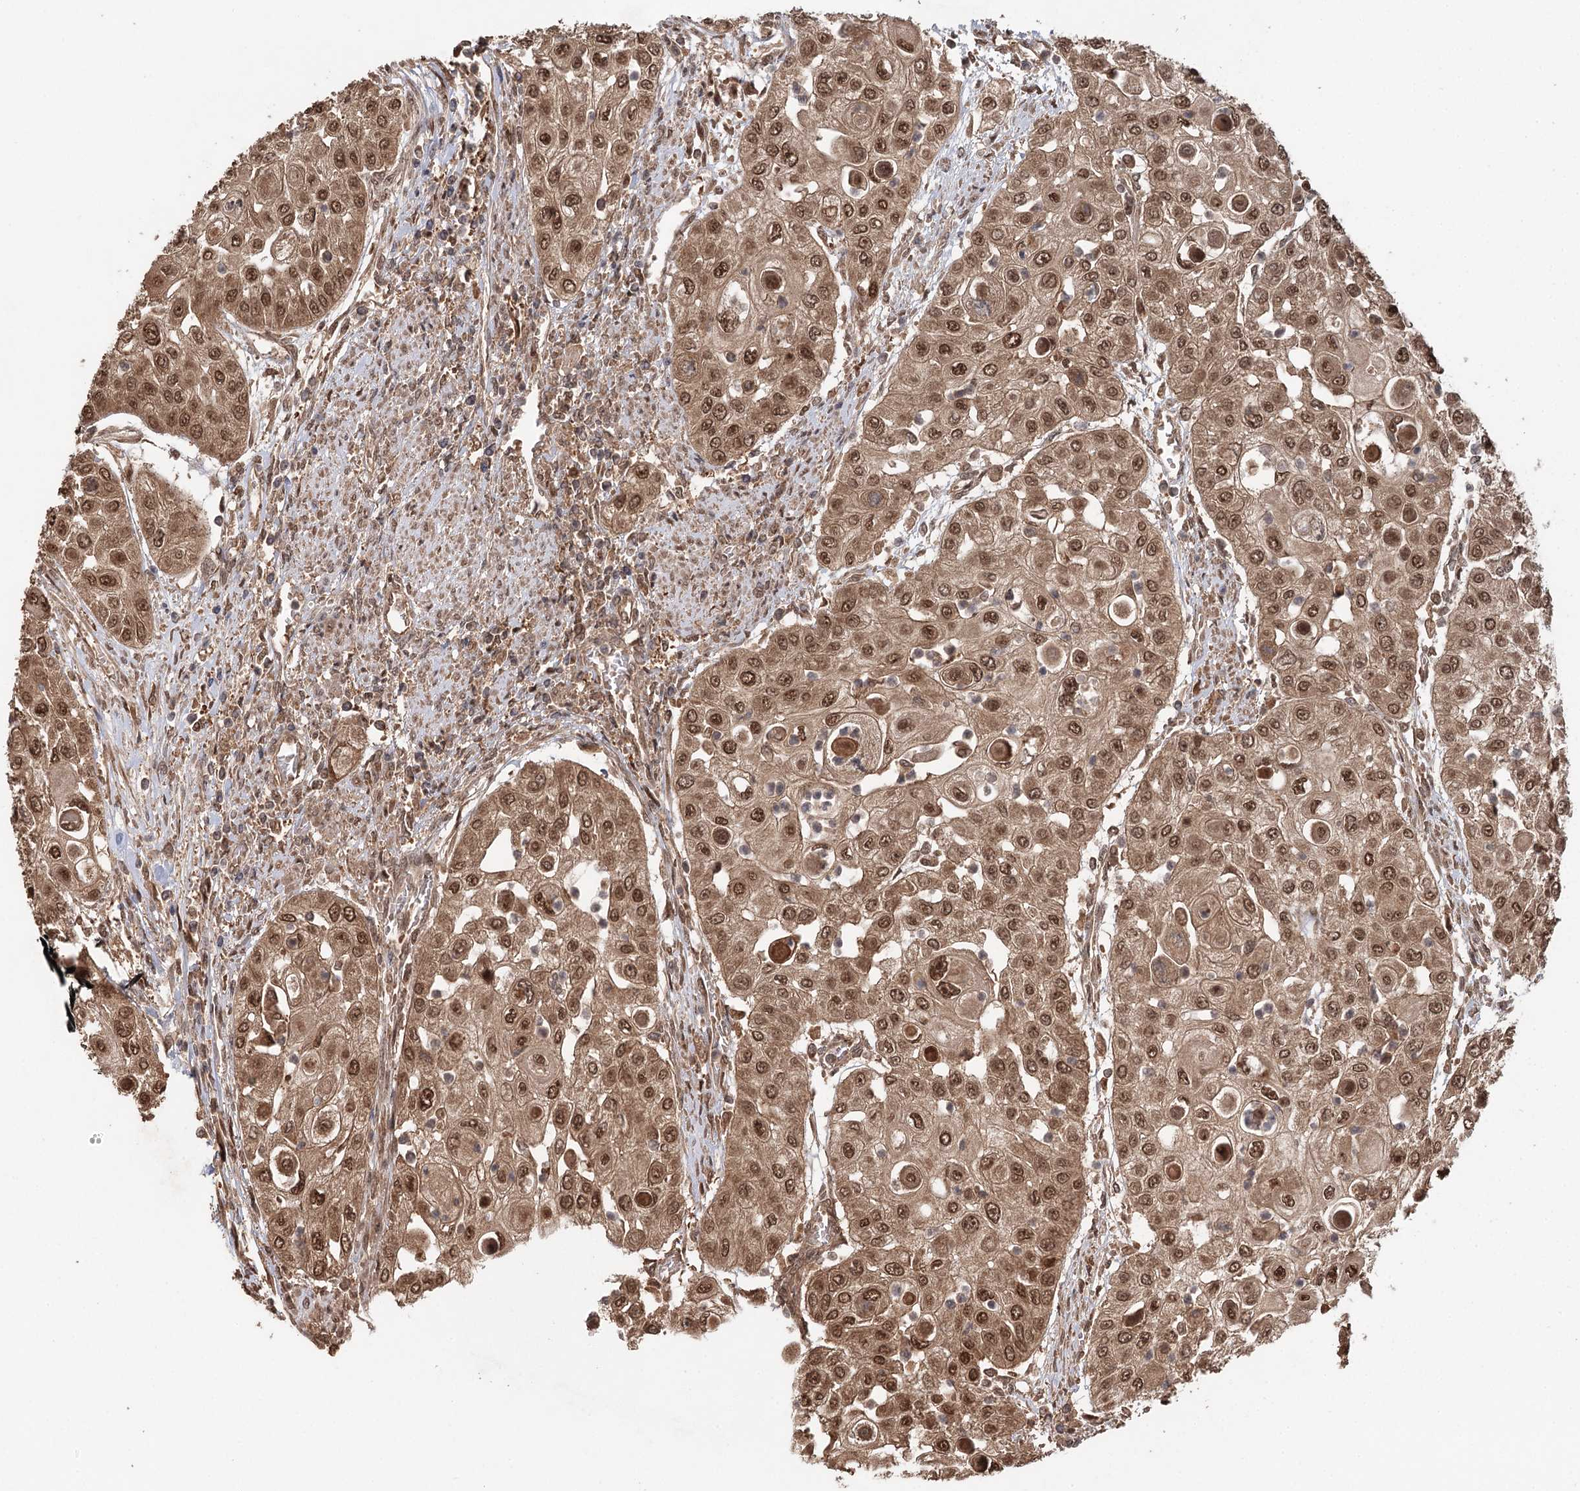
{"staining": {"intensity": "moderate", "quantity": ">75%", "location": "cytoplasmic/membranous,nuclear"}, "tissue": "urothelial cancer", "cell_type": "Tumor cells", "image_type": "cancer", "snomed": [{"axis": "morphology", "description": "Urothelial carcinoma, High grade"}, {"axis": "topography", "description": "Urinary bladder"}], "caption": "This micrograph reveals immunohistochemistry staining of human urothelial cancer, with medium moderate cytoplasmic/membranous and nuclear staining in about >75% of tumor cells.", "gene": "N6AMT1", "patient": {"sex": "female", "age": 79}}